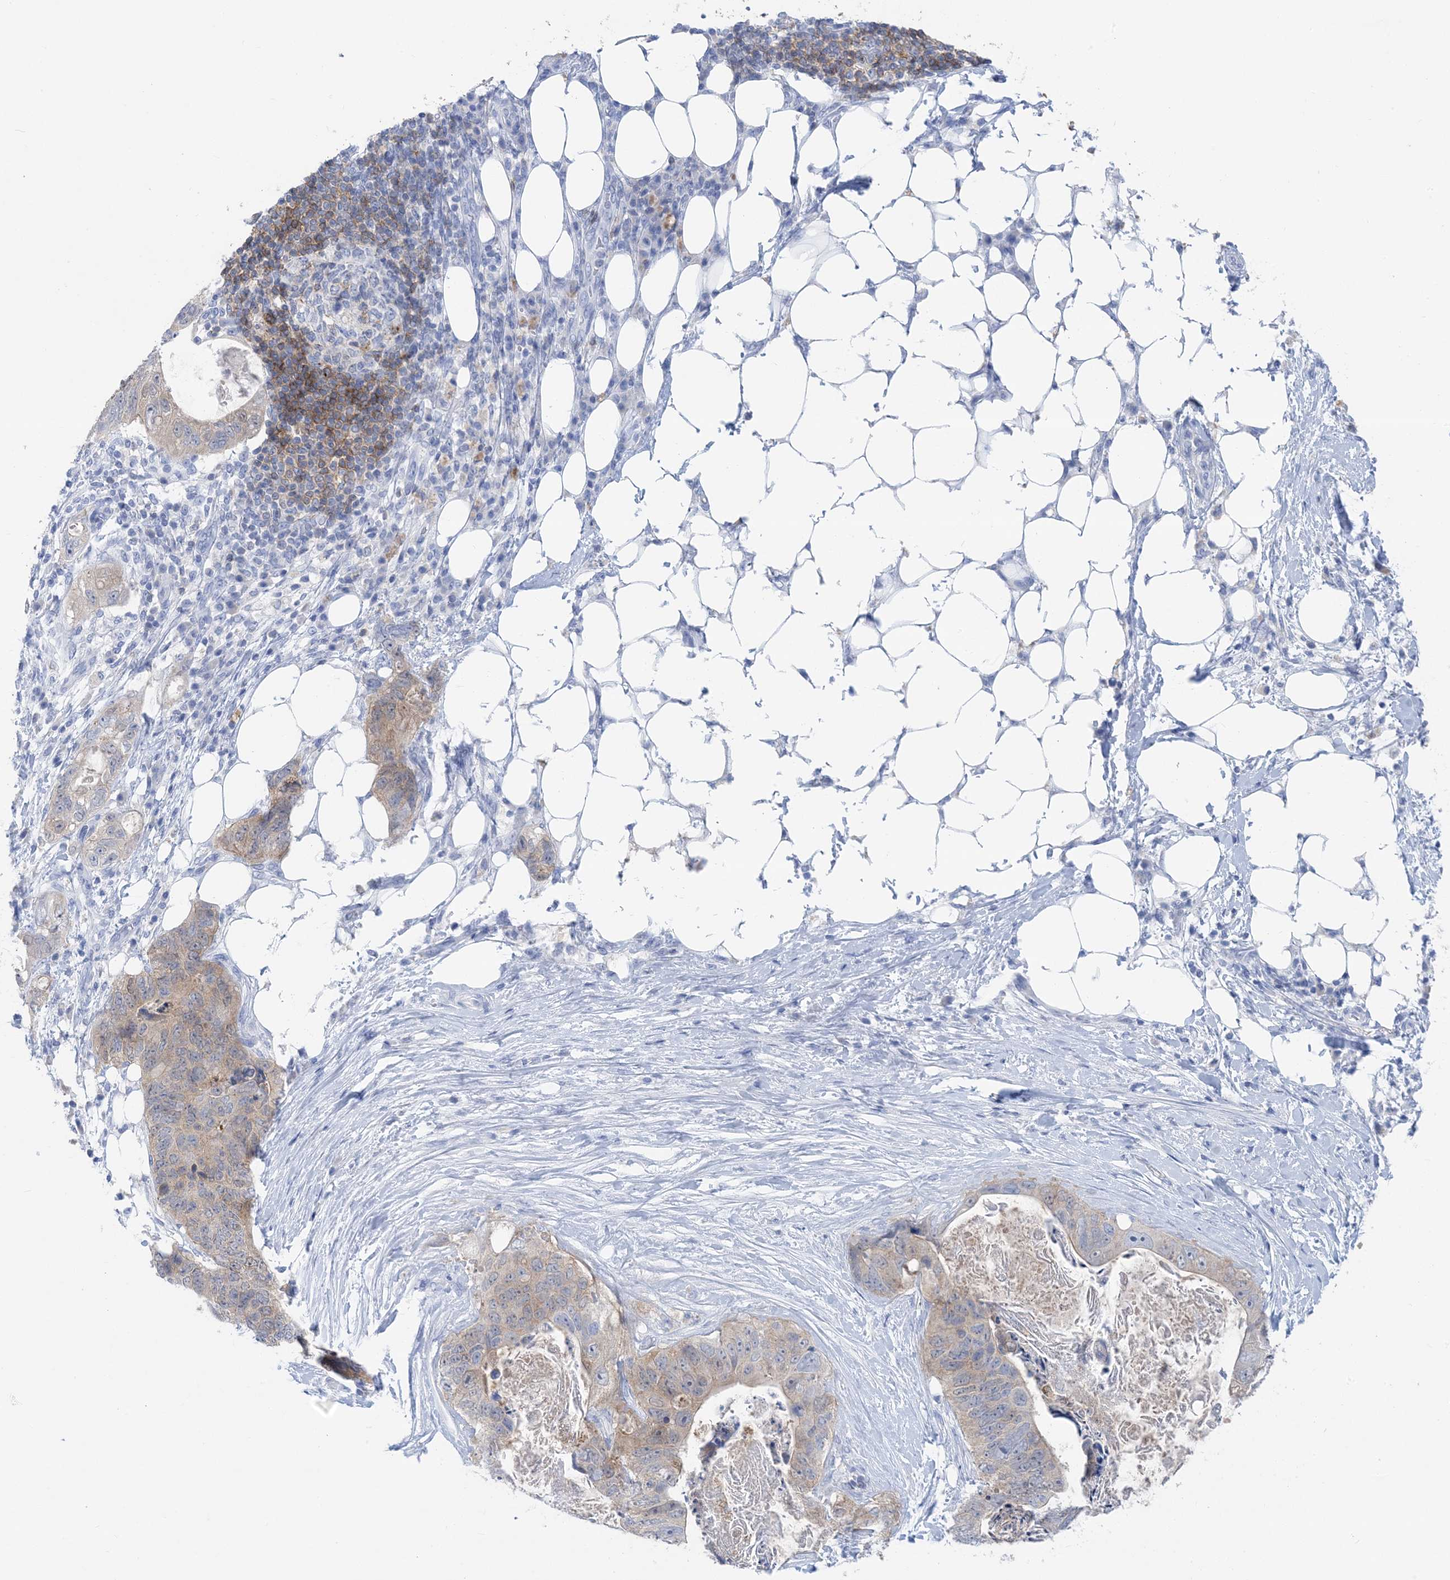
{"staining": {"intensity": "weak", "quantity": ">75%", "location": "cytoplasmic/membranous"}, "tissue": "stomach cancer", "cell_type": "Tumor cells", "image_type": "cancer", "snomed": [{"axis": "morphology", "description": "Adenocarcinoma, NOS"}, {"axis": "topography", "description": "Stomach"}], "caption": "Protein expression by immunohistochemistry (IHC) displays weak cytoplasmic/membranous positivity in approximately >75% of tumor cells in stomach cancer.", "gene": "SH3YL1", "patient": {"sex": "female", "age": 89}}